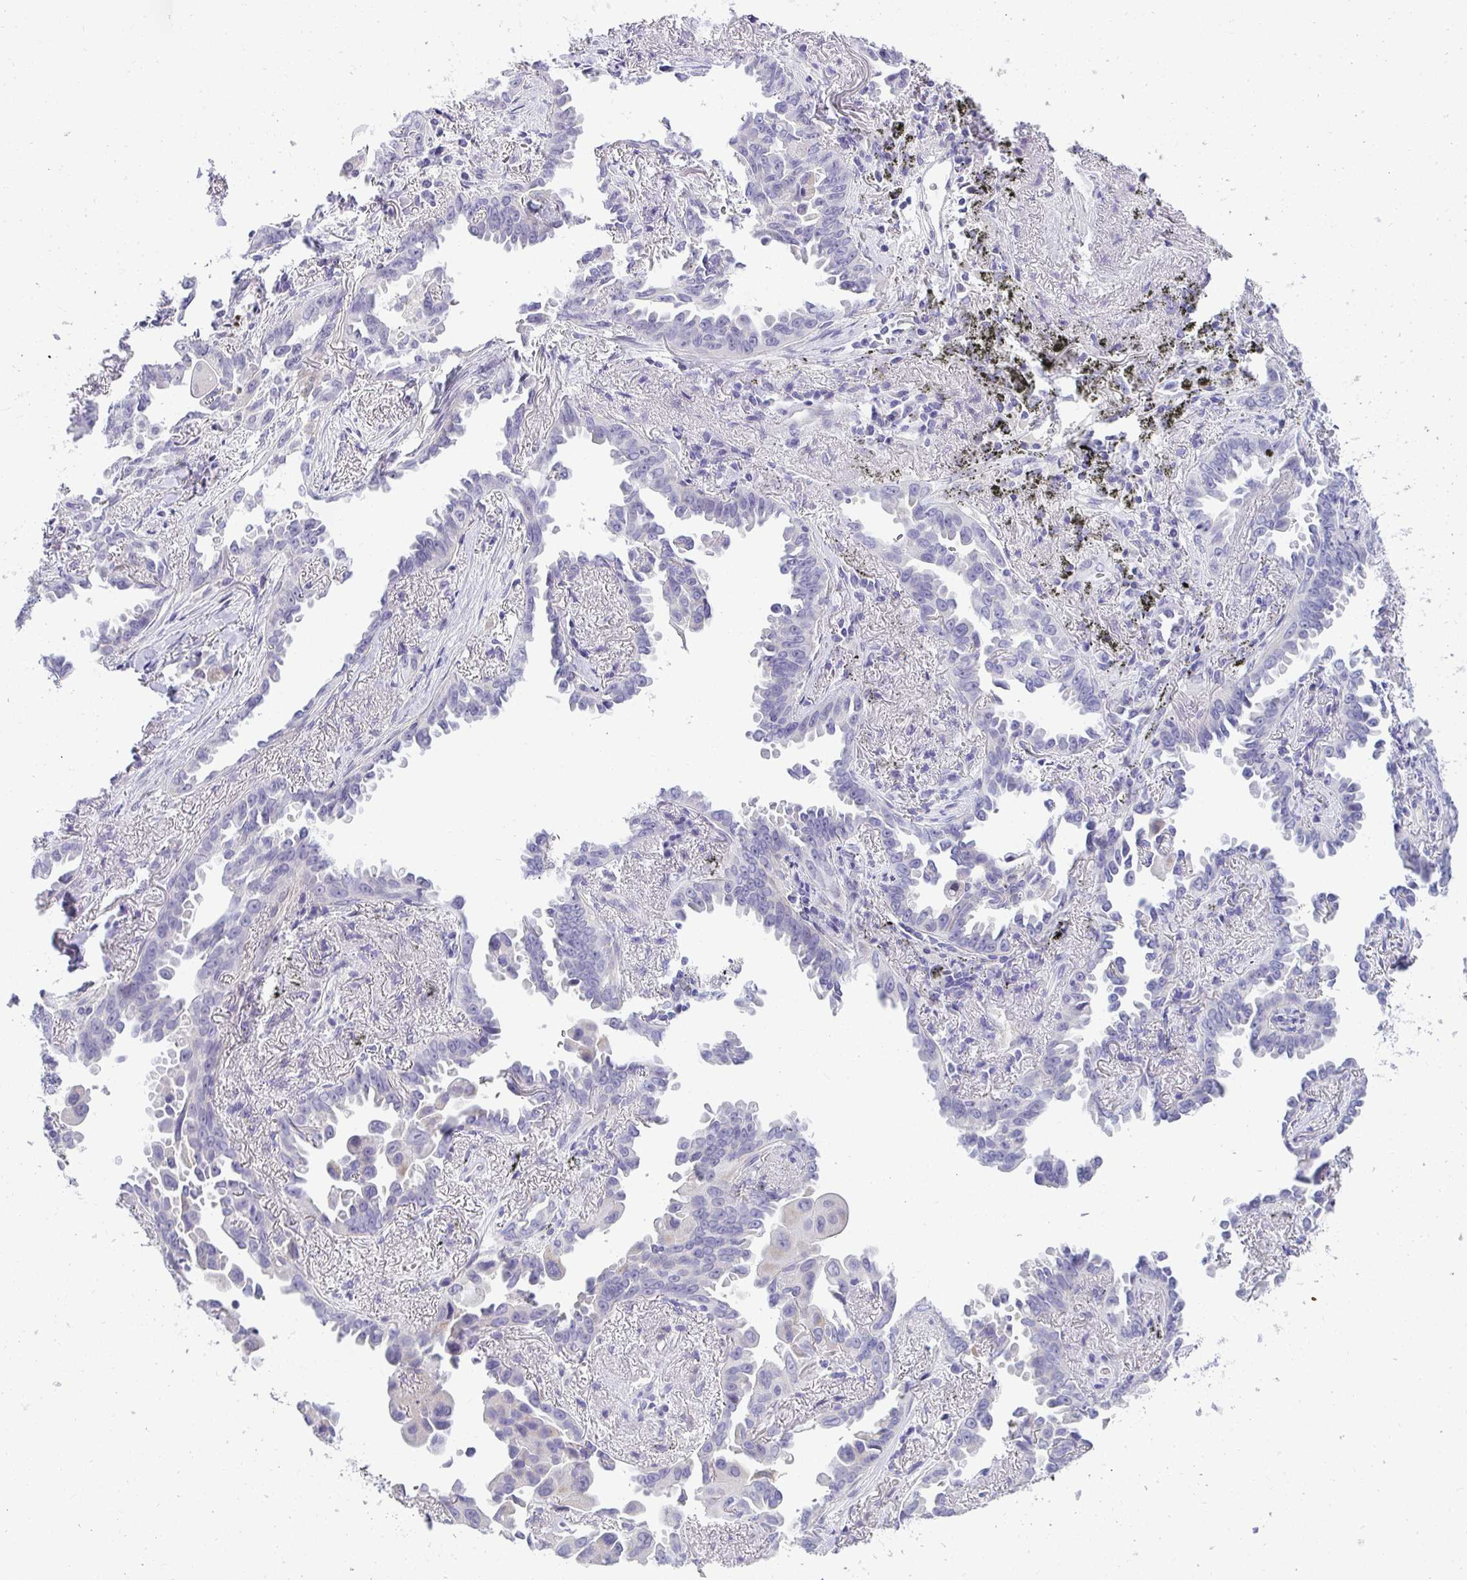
{"staining": {"intensity": "negative", "quantity": "none", "location": "none"}, "tissue": "lung cancer", "cell_type": "Tumor cells", "image_type": "cancer", "snomed": [{"axis": "morphology", "description": "Adenocarcinoma, NOS"}, {"axis": "topography", "description": "Lung"}], "caption": "IHC photomicrograph of human adenocarcinoma (lung) stained for a protein (brown), which exhibits no expression in tumor cells.", "gene": "AK5", "patient": {"sex": "male", "age": 68}}